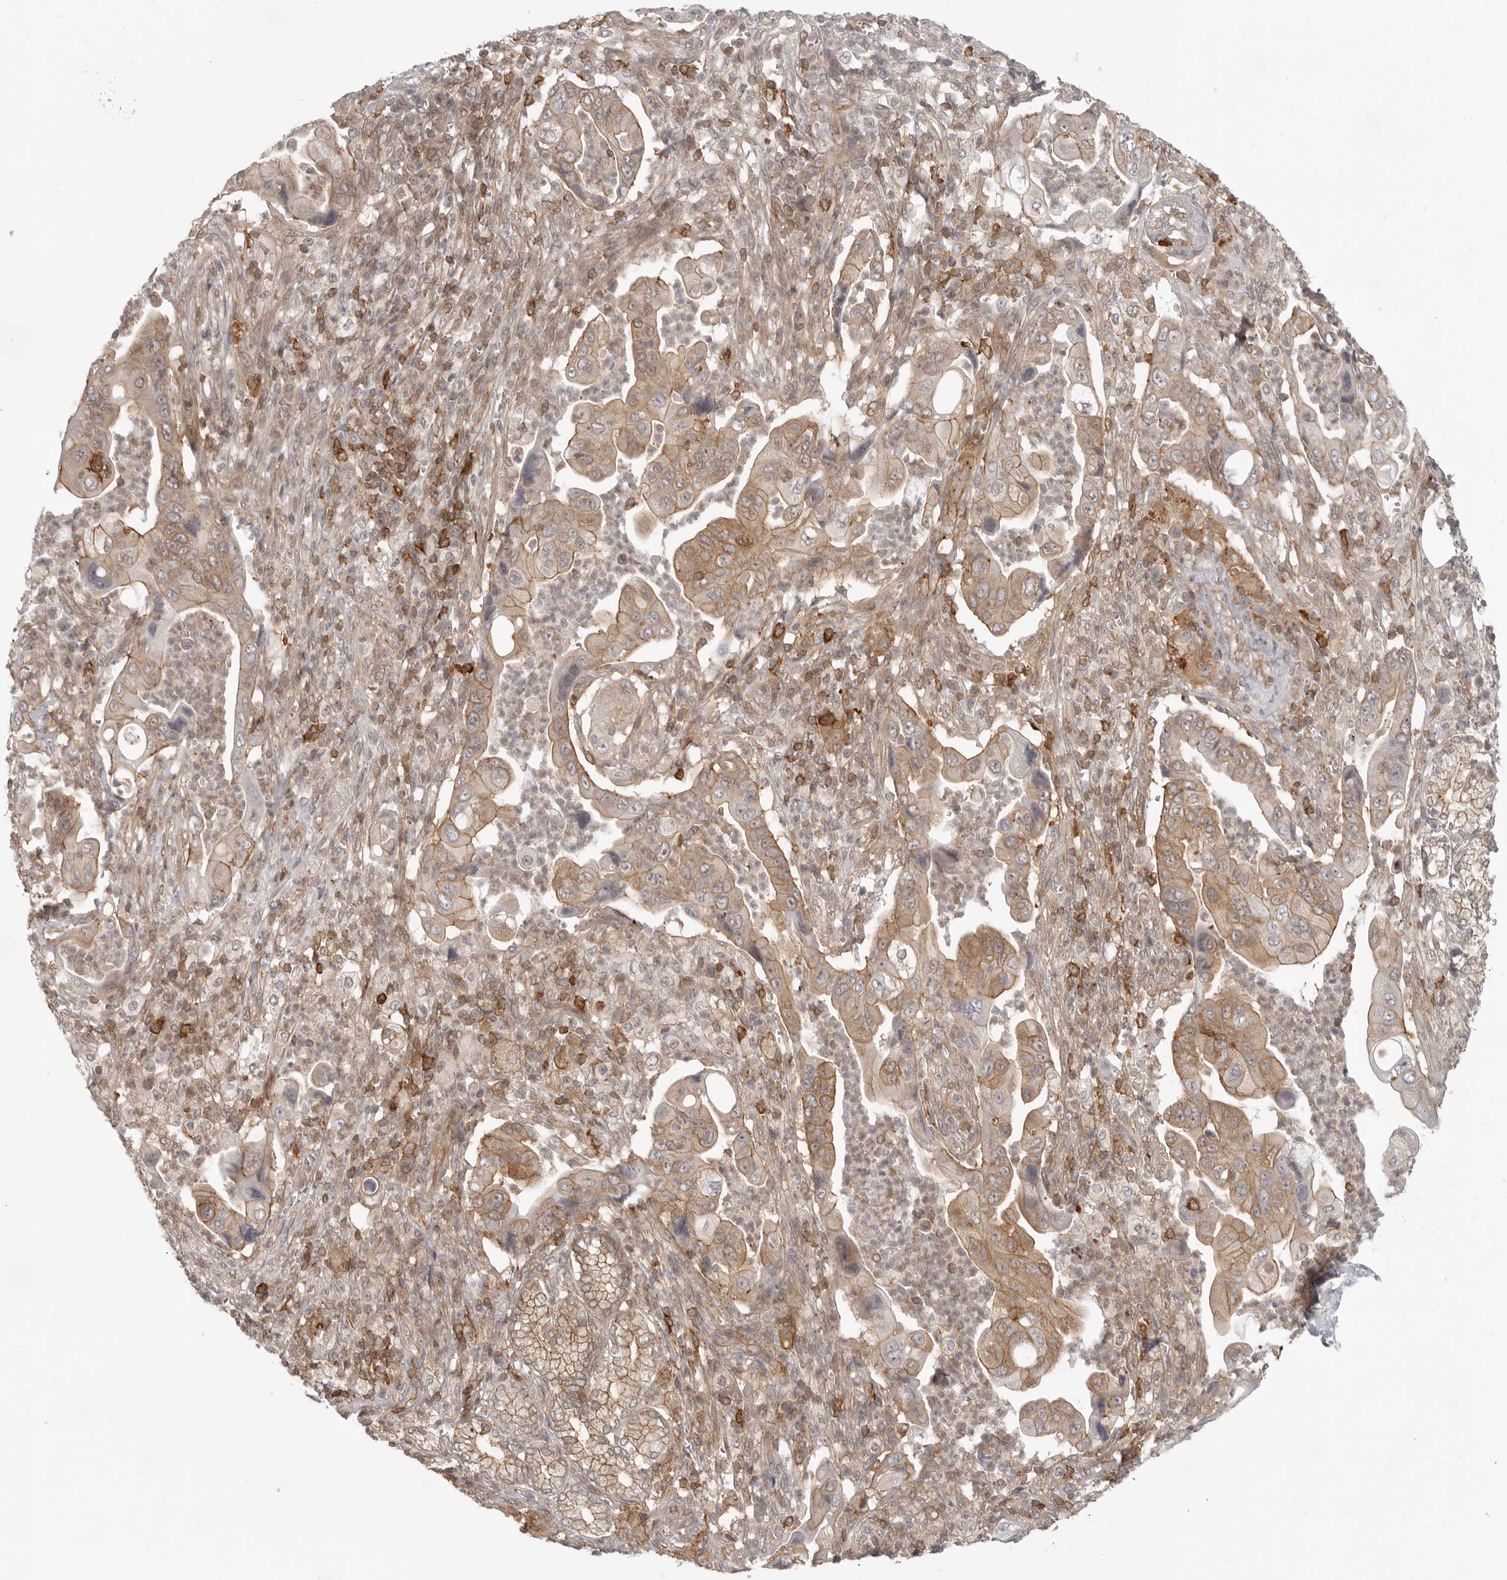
{"staining": {"intensity": "moderate", "quantity": ">75%", "location": "cytoplasmic/membranous"}, "tissue": "pancreatic cancer", "cell_type": "Tumor cells", "image_type": "cancer", "snomed": [{"axis": "morphology", "description": "Adenocarcinoma, NOS"}, {"axis": "topography", "description": "Pancreas"}], "caption": "This is a micrograph of immunohistochemistry (IHC) staining of pancreatic adenocarcinoma, which shows moderate staining in the cytoplasmic/membranous of tumor cells.", "gene": "DBNL", "patient": {"sex": "male", "age": 78}}